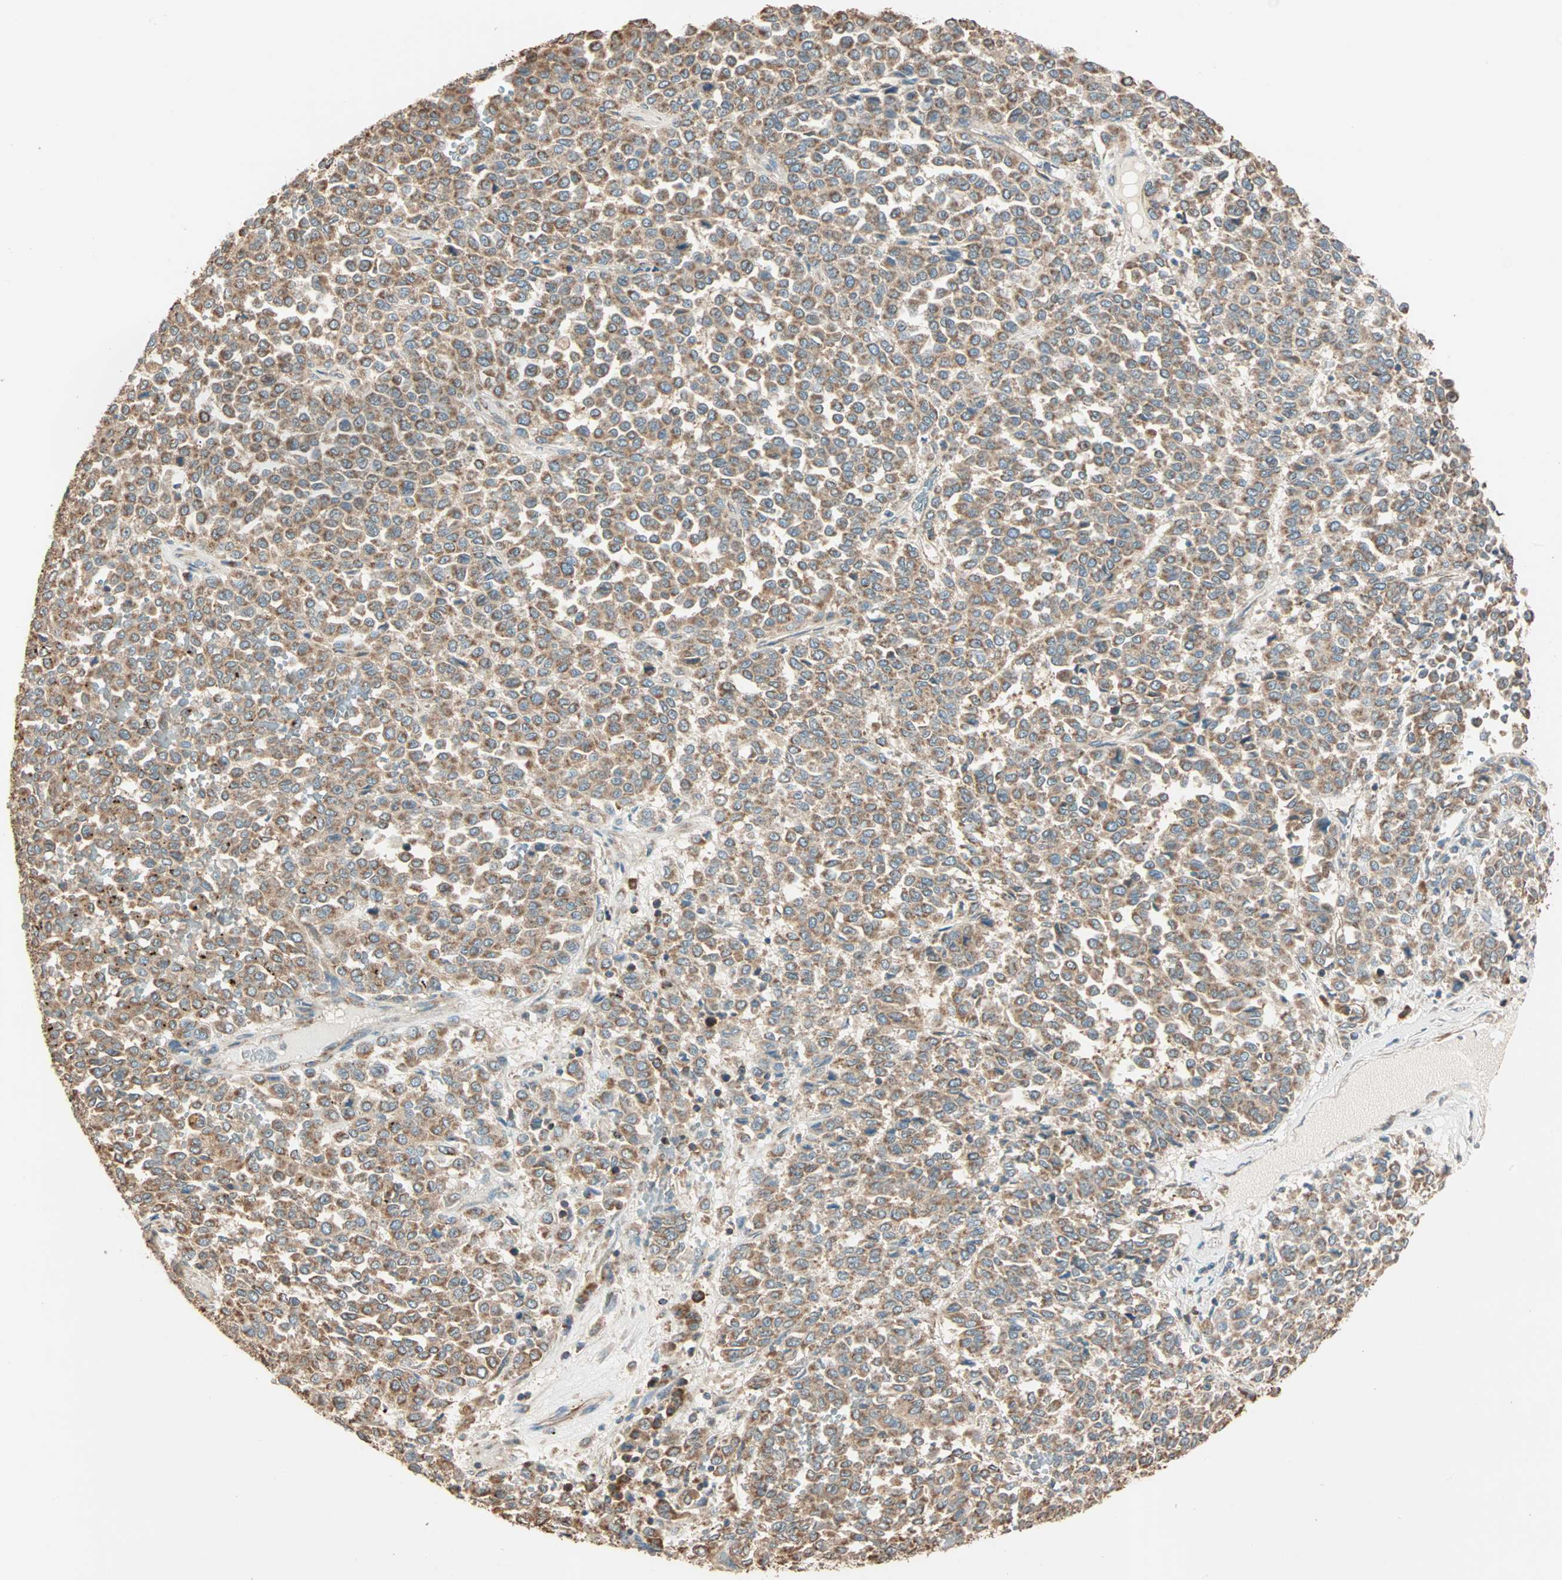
{"staining": {"intensity": "moderate", "quantity": ">75%", "location": "cytoplasmic/membranous"}, "tissue": "melanoma", "cell_type": "Tumor cells", "image_type": "cancer", "snomed": [{"axis": "morphology", "description": "Malignant melanoma, Metastatic site"}, {"axis": "topography", "description": "Pancreas"}], "caption": "A brown stain labels moderate cytoplasmic/membranous staining of a protein in human malignant melanoma (metastatic site) tumor cells.", "gene": "EIF4G2", "patient": {"sex": "female", "age": 30}}